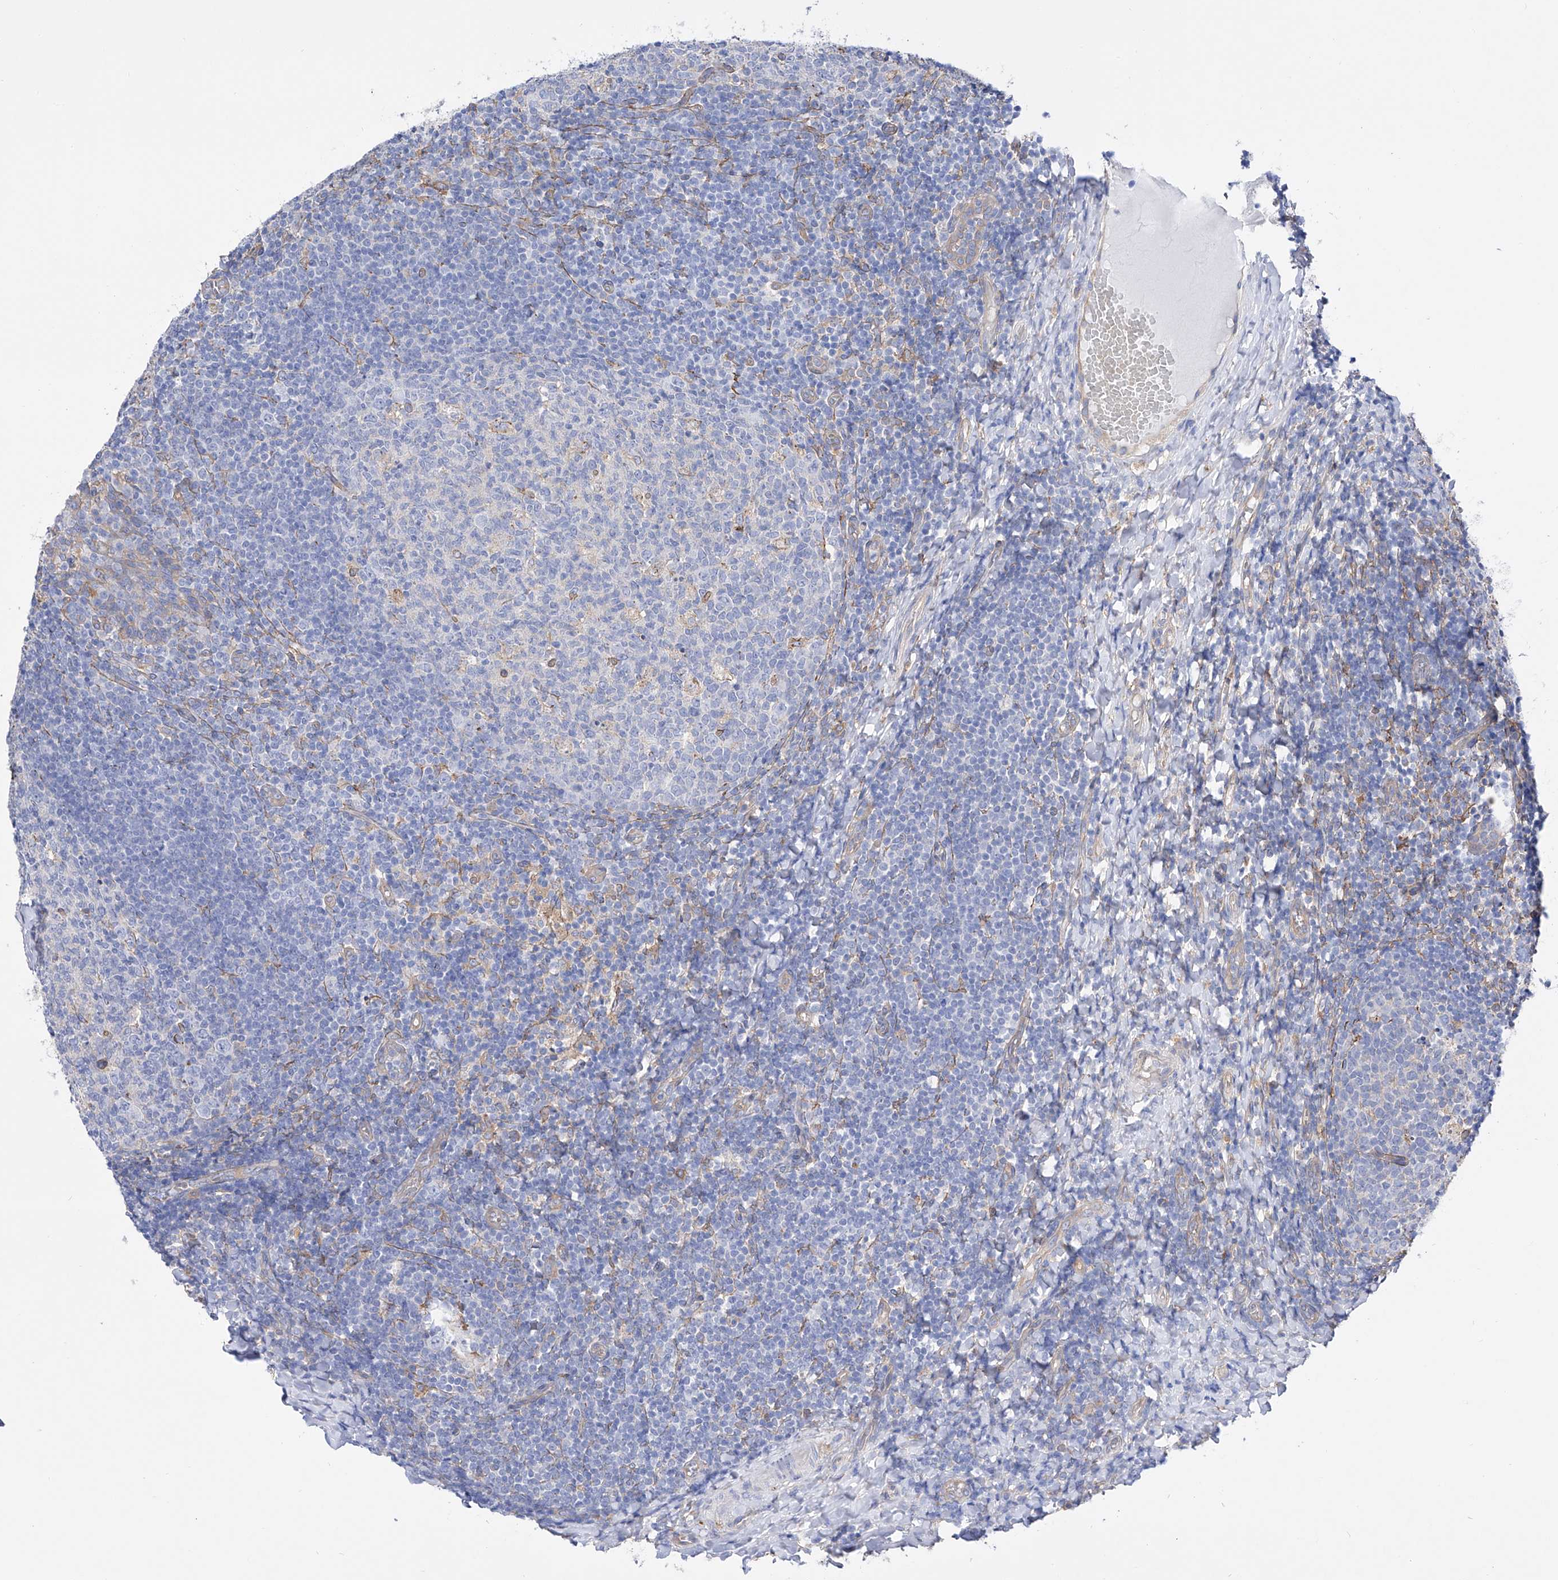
{"staining": {"intensity": "negative", "quantity": "none", "location": "none"}, "tissue": "tonsil", "cell_type": "Germinal center cells", "image_type": "normal", "snomed": [{"axis": "morphology", "description": "Normal tissue, NOS"}, {"axis": "topography", "description": "Tonsil"}], "caption": "Histopathology image shows no protein expression in germinal center cells of unremarkable tonsil.", "gene": "ZNF653", "patient": {"sex": "female", "age": 19}}